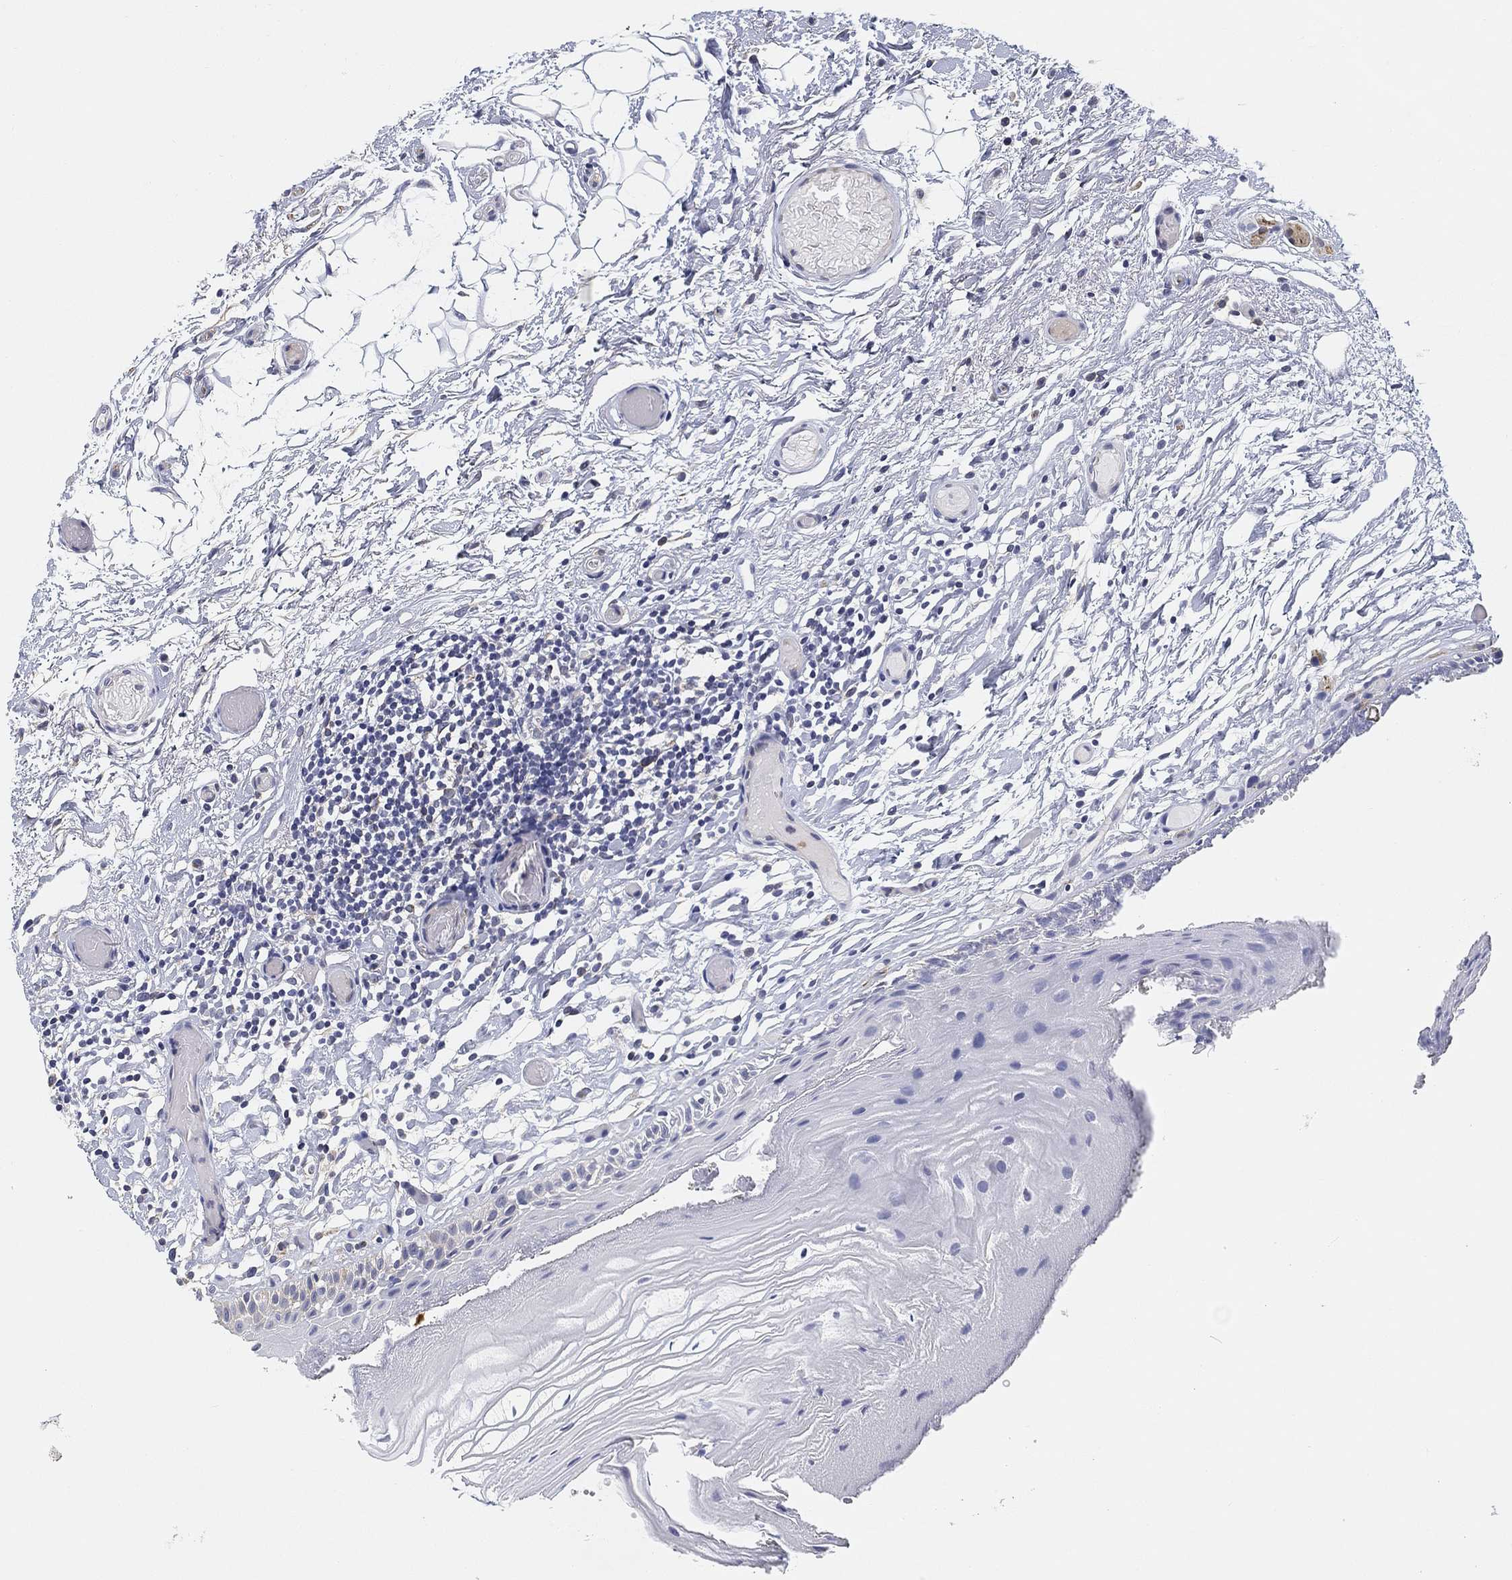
{"staining": {"intensity": "negative", "quantity": "none", "location": "none"}, "tissue": "oral mucosa", "cell_type": "Squamous epithelial cells", "image_type": "normal", "snomed": [{"axis": "morphology", "description": "Normal tissue, NOS"}, {"axis": "topography", "description": "Oral tissue"}, {"axis": "topography", "description": "Tounge, NOS"}], "caption": "Oral mucosa stained for a protein using immunohistochemistry demonstrates no expression squamous epithelial cells.", "gene": "SLC2A5", "patient": {"sex": "female", "age": 86}}